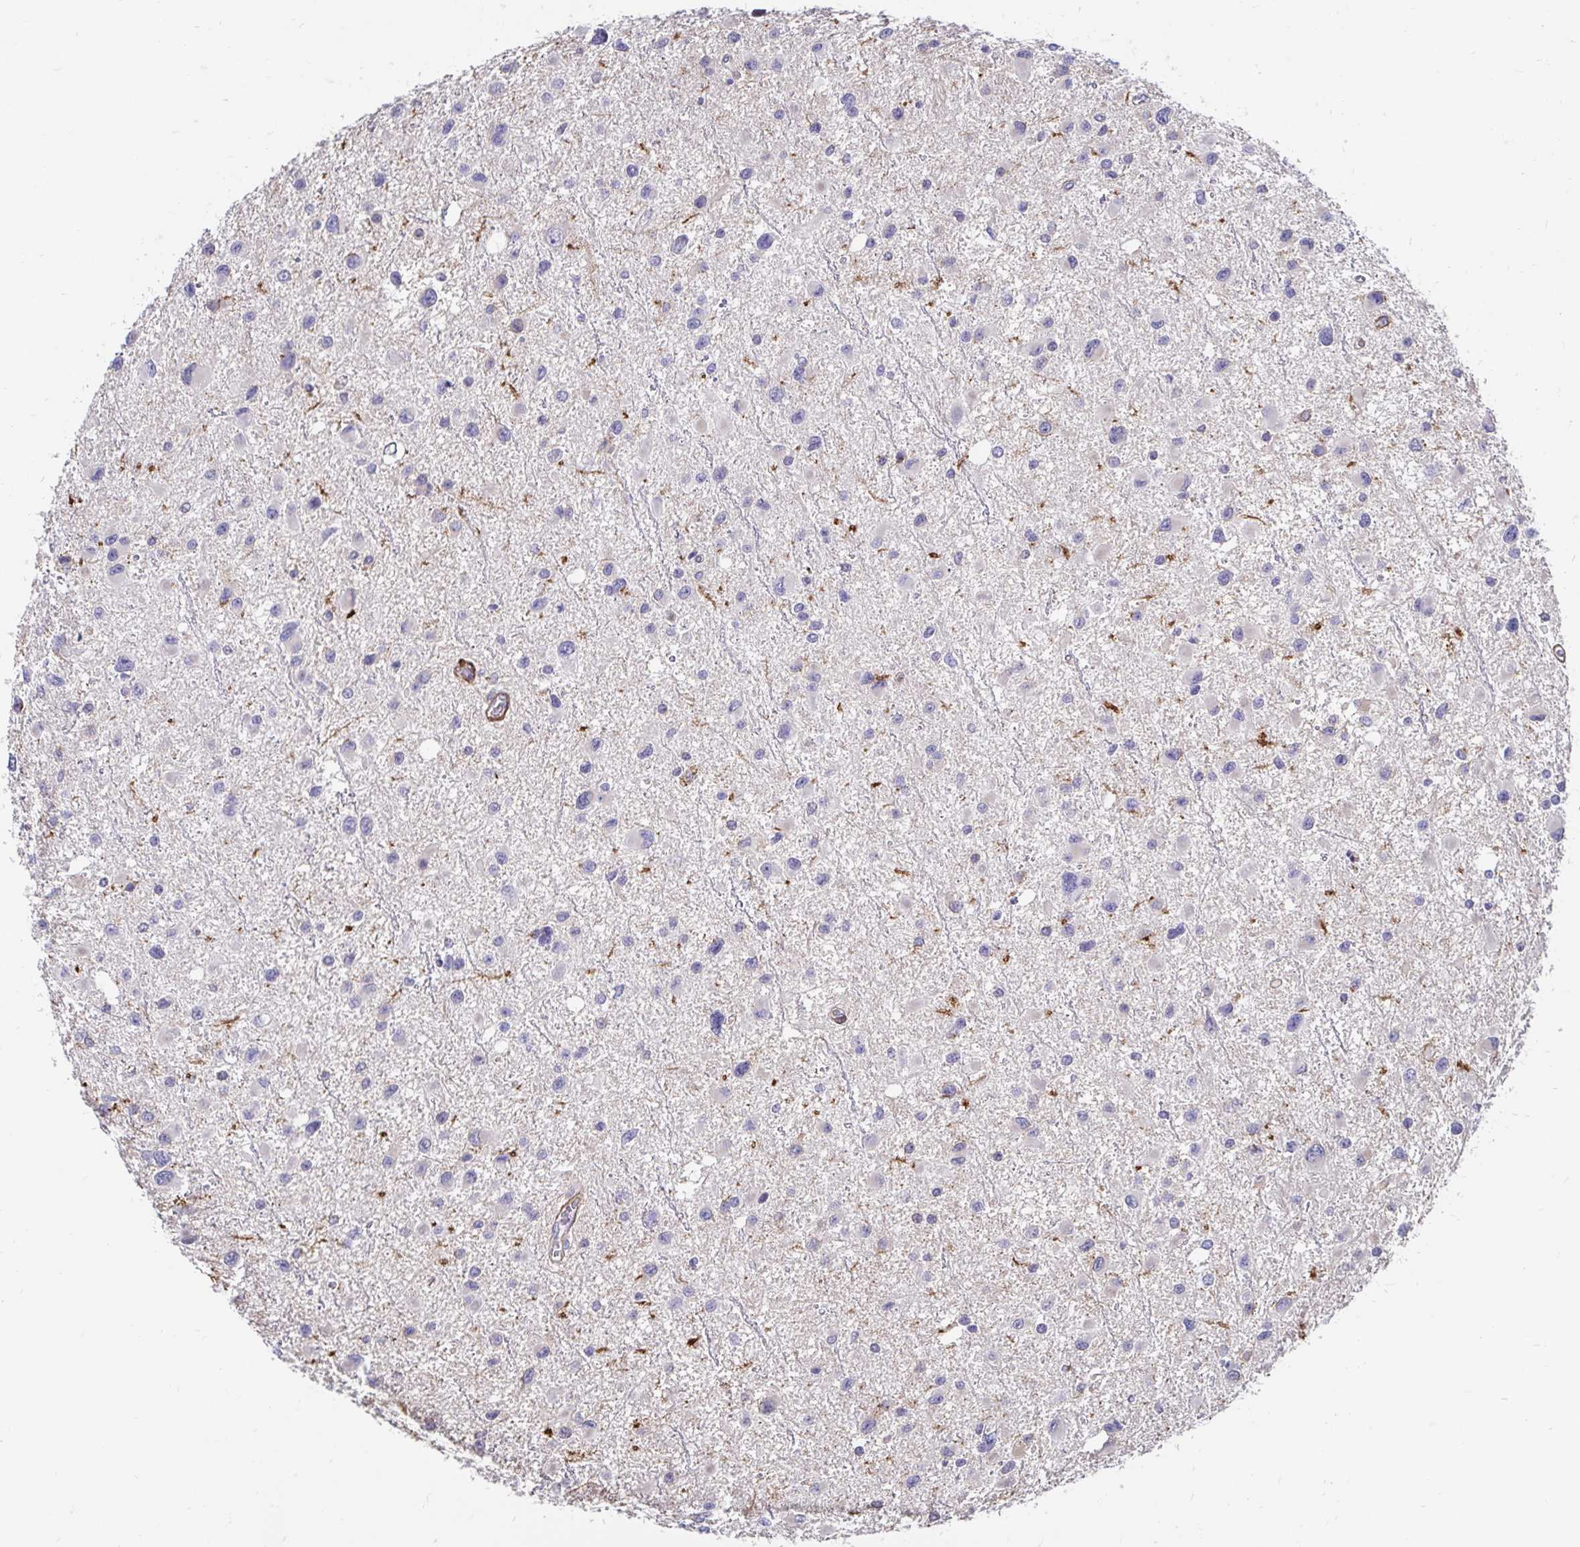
{"staining": {"intensity": "negative", "quantity": "none", "location": "none"}, "tissue": "glioma", "cell_type": "Tumor cells", "image_type": "cancer", "snomed": [{"axis": "morphology", "description": "Glioma, malignant, Low grade"}, {"axis": "topography", "description": "Brain"}], "caption": "Glioma was stained to show a protein in brown. There is no significant staining in tumor cells. Brightfield microscopy of IHC stained with DAB (brown) and hematoxylin (blue), captured at high magnification.", "gene": "CDKL1", "patient": {"sex": "female", "age": 32}}